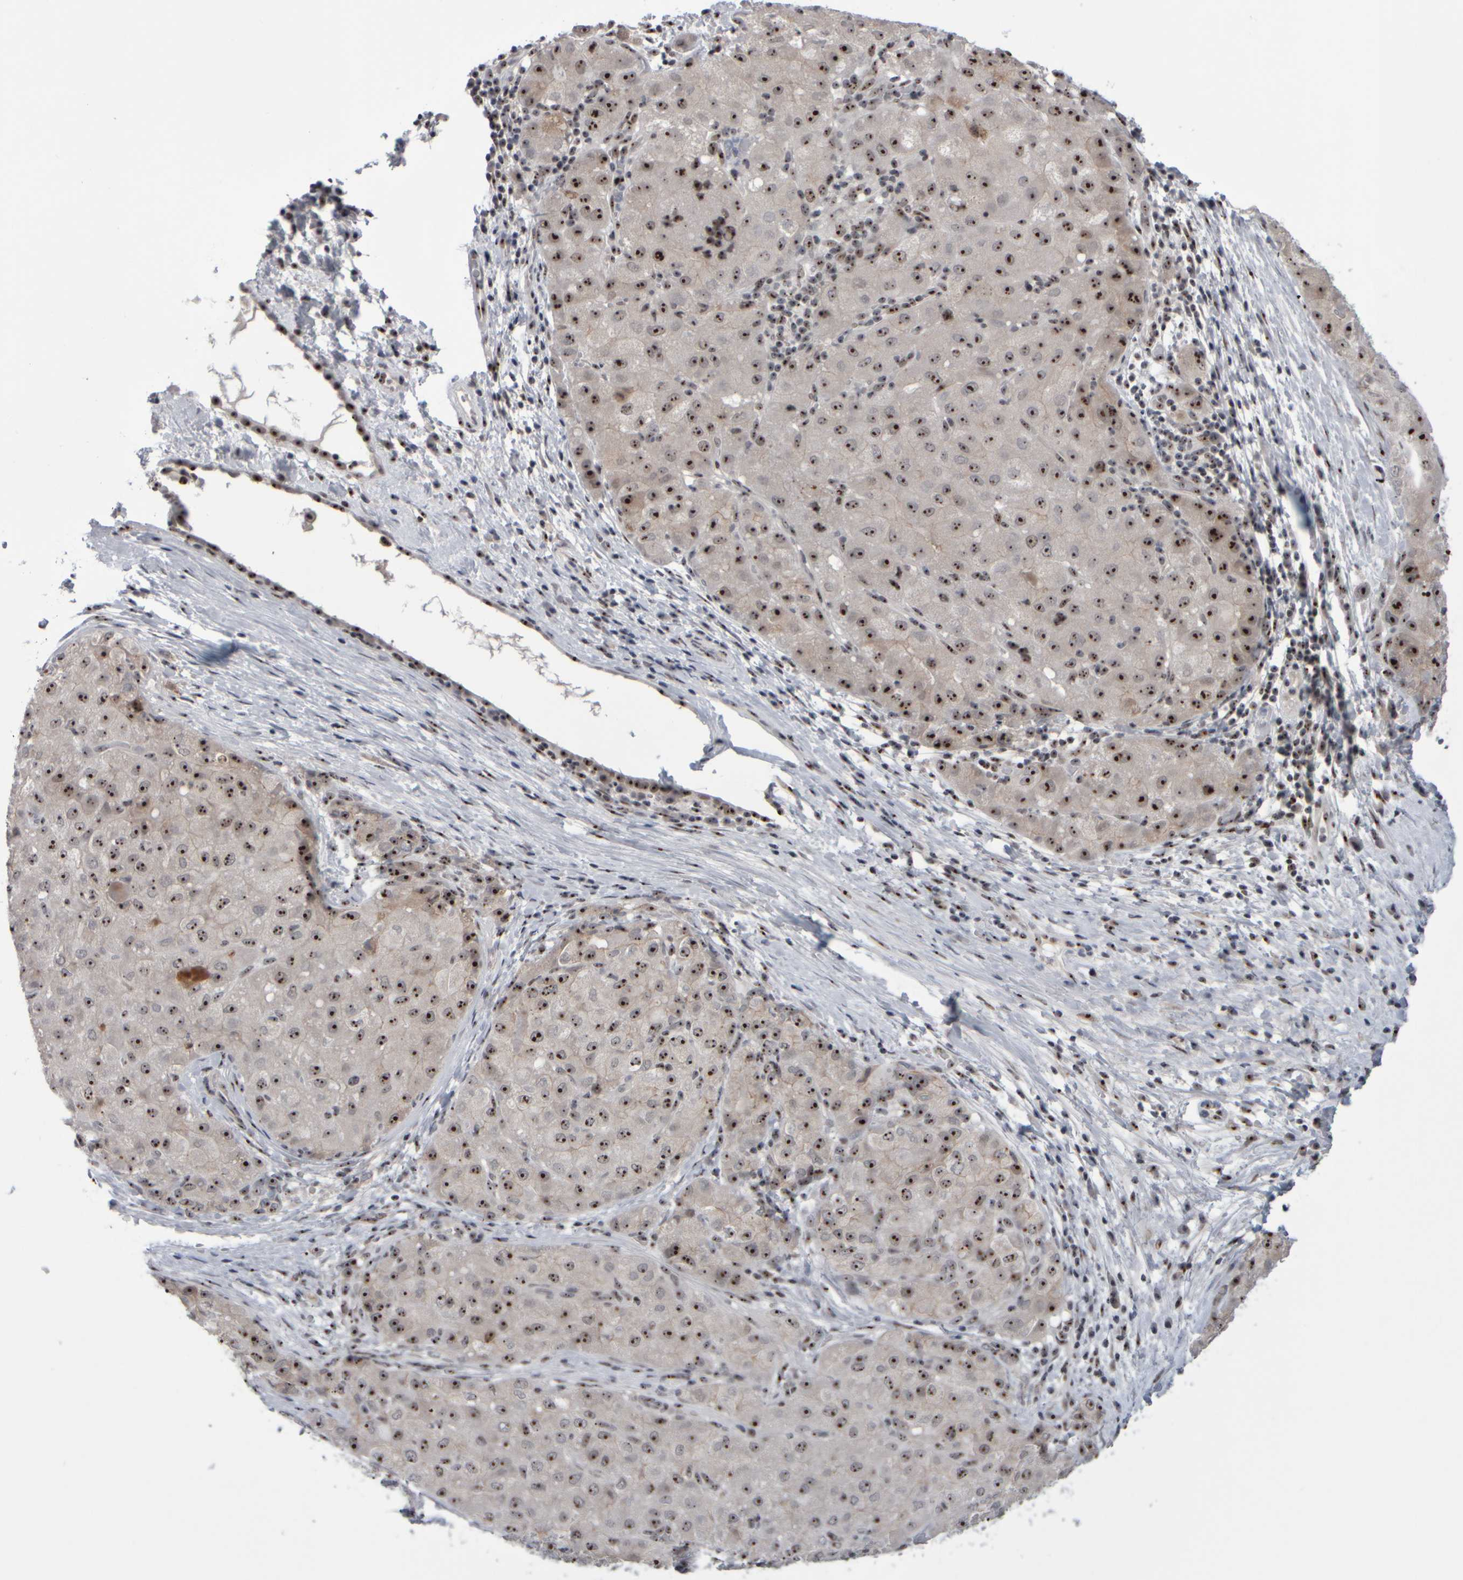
{"staining": {"intensity": "strong", "quantity": ">75%", "location": "nuclear"}, "tissue": "liver cancer", "cell_type": "Tumor cells", "image_type": "cancer", "snomed": [{"axis": "morphology", "description": "Carcinoma, Hepatocellular, NOS"}, {"axis": "topography", "description": "Liver"}], "caption": "Strong nuclear positivity is present in approximately >75% of tumor cells in liver cancer (hepatocellular carcinoma).", "gene": "SURF6", "patient": {"sex": "male", "age": 80}}